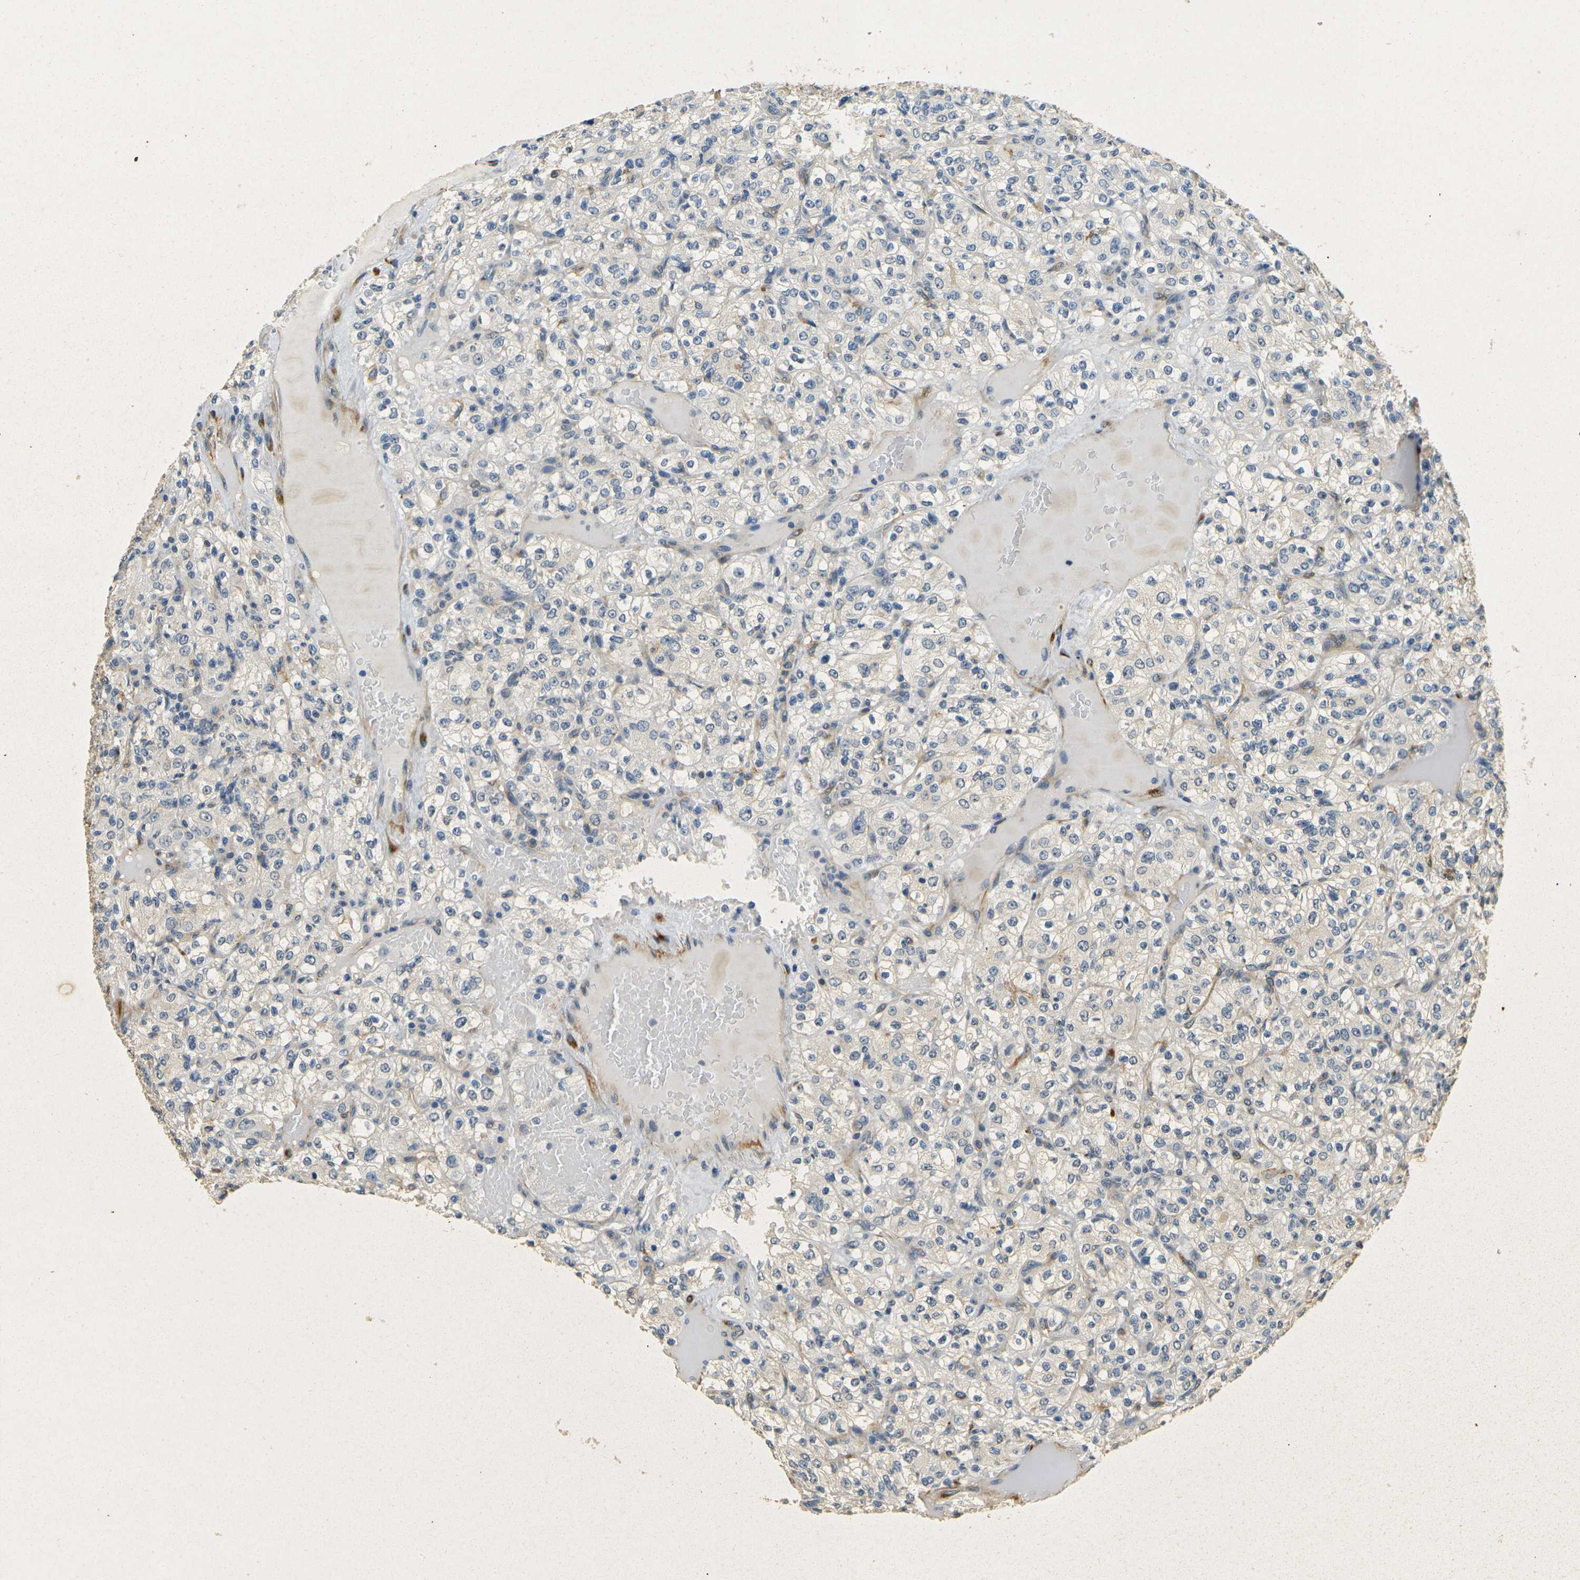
{"staining": {"intensity": "weak", "quantity": "<25%", "location": "cytoplasmic/membranous"}, "tissue": "renal cancer", "cell_type": "Tumor cells", "image_type": "cancer", "snomed": [{"axis": "morphology", "description": "Normal tissue, NOS"}, {"axis": "morphology", "description": "Adenocarcinoma, NOS"}, {"axis": "topography", "description": "Kidney"}], "caption": "Renal cancer (adenocarcinoma) stained for a protein using immunohistochemistry reveals no positivity tumor cells.", "gene": "SORT1", "patient": {"sex": "female", "age": 72}}